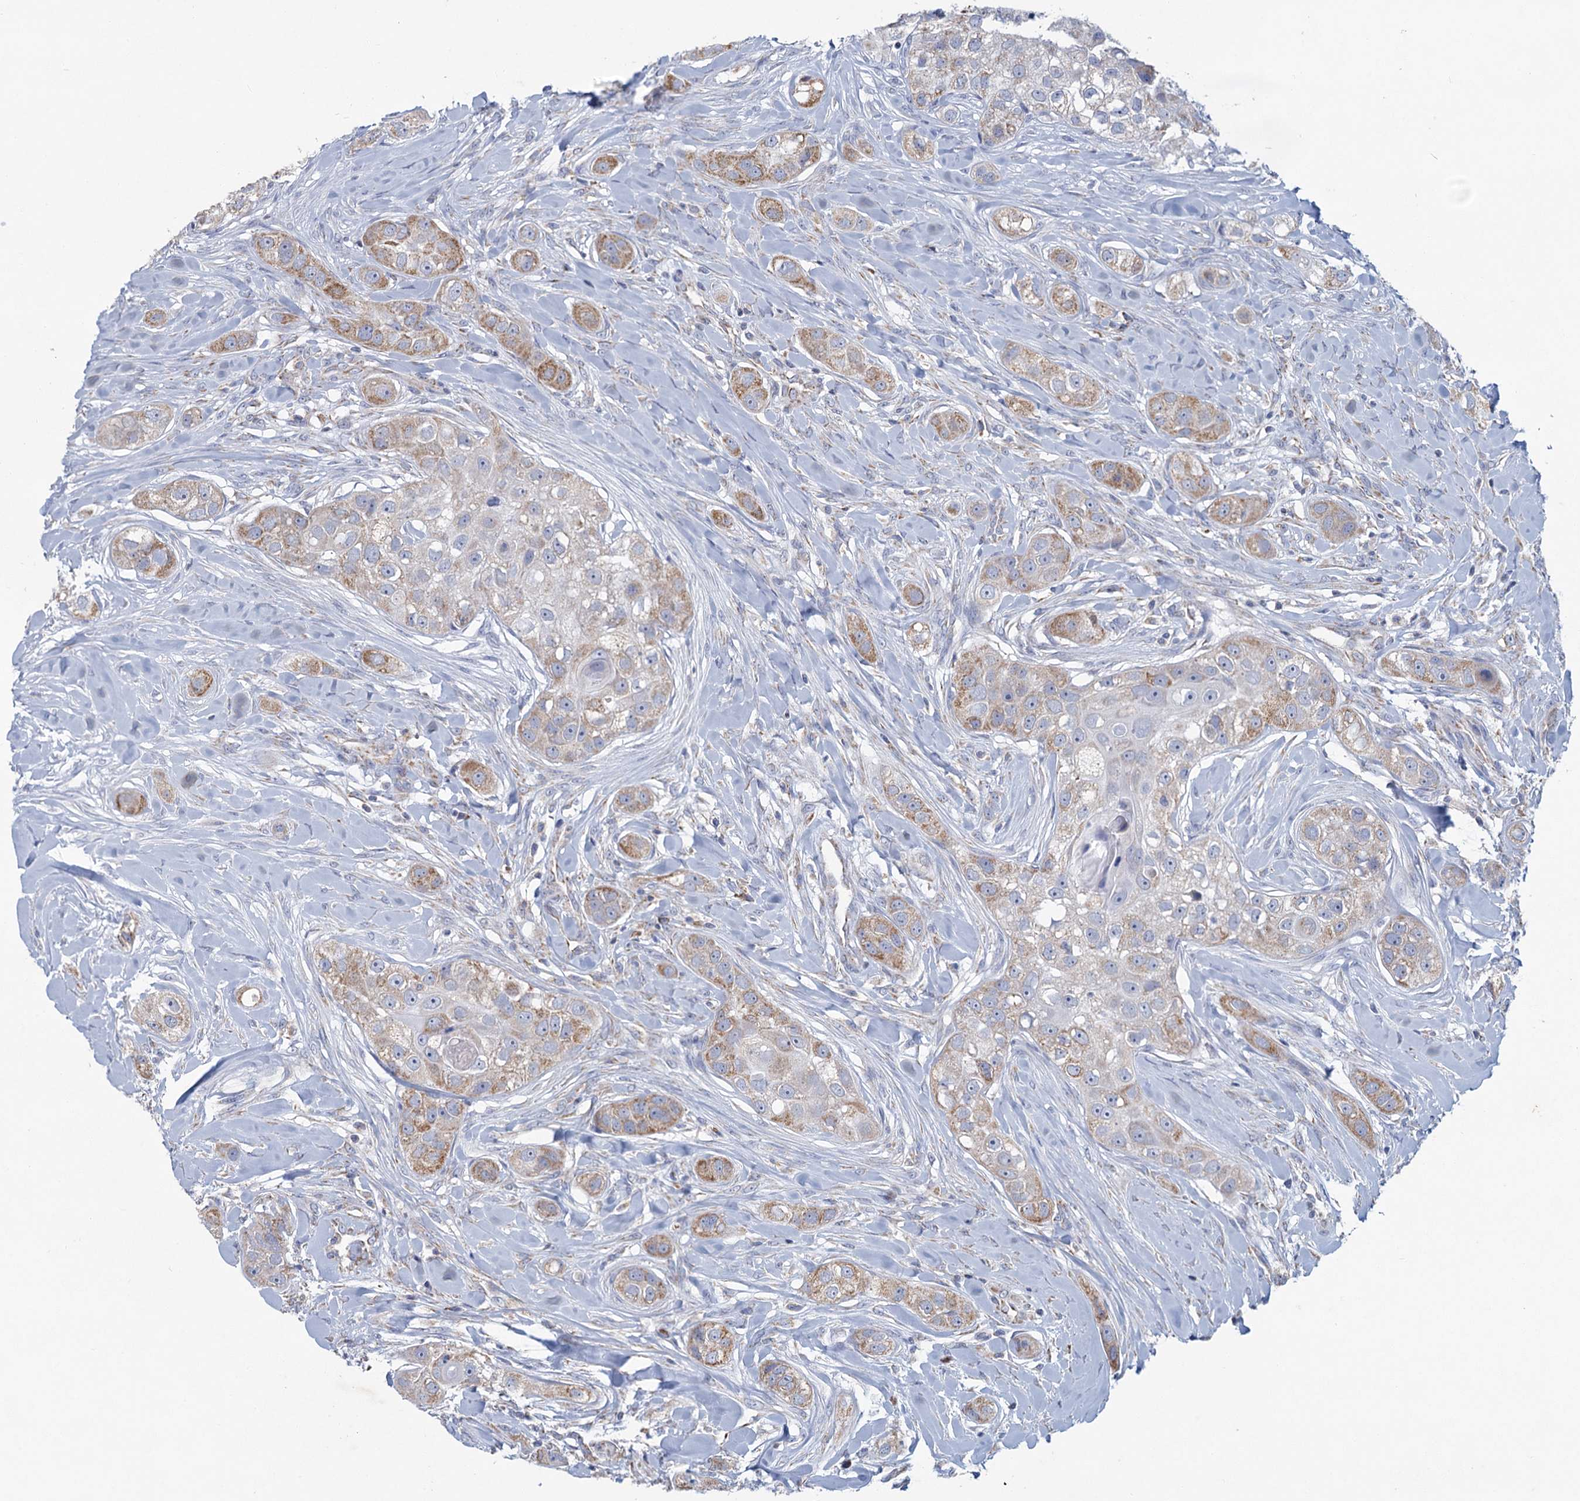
{"staining": {"intensity": "moderate", "quantity": "25%-75%", "location": "cytoplasmic/membranous"}, "tissue": "head and neck cancer", "cell_type": "Tumor cells", "image_type": "cancer", "snomed": [{"axis": "morphology", "description": "Normal tissue, NOS"}, {"axis": "morphology", "description": "Squamous cell carcinoma, NOS"}, {"axis": "topography", "description": "Skeletal muscle"}, {"axis": "topography", "description": "Head-Neck"}], "caption": "Brown immunohistochemical staining in human head and neck cancer demonstrates moderate cytoplasmic/membranous expression in approximately 25%-75% of tumor cells.", "gene": "NDUFC2", "patient": {"sex": "male", "age": 51}}